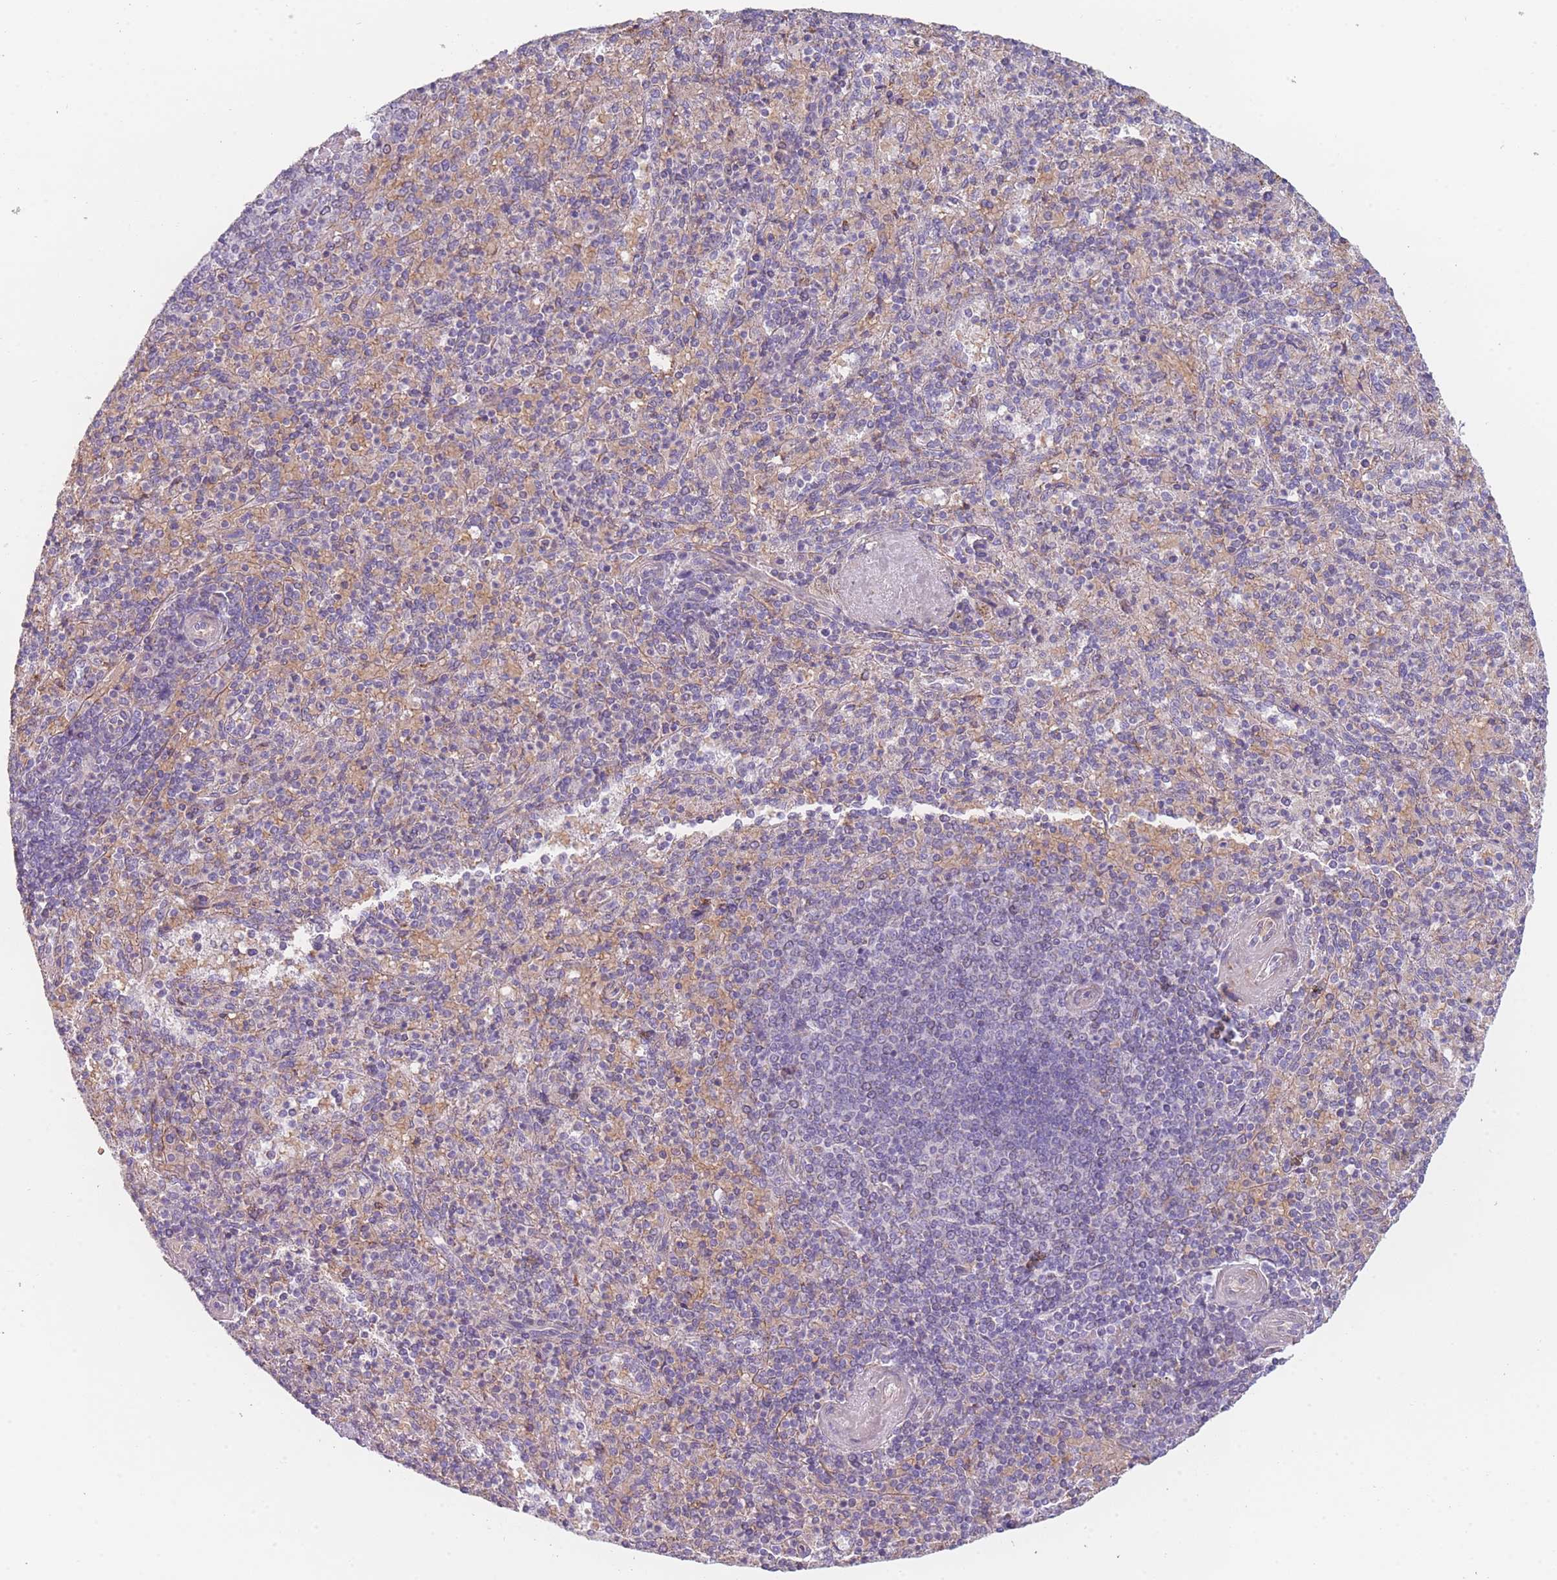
{"staining": {"intensity": "negative", "quantity": "none", "location": "none"}, "tissue": "spleen", "cell_type": "Cells in red pulp", "image_type": "normal", "snomed": [{"axis": "morphology", "description": "Normal tissue, NOS"}, {"axis": "topography", "description": "Spleen"}], "caption": "High magnification brightfield microscopy of benign spleen stained with DAB (3,3'-diaminobenzidine) (brown) and counterstained with hematoxylin (blue): cells in red pulp show no significant staining.", "gene": "SMPD4", "patient": {"sex": "male", "age": 82}}